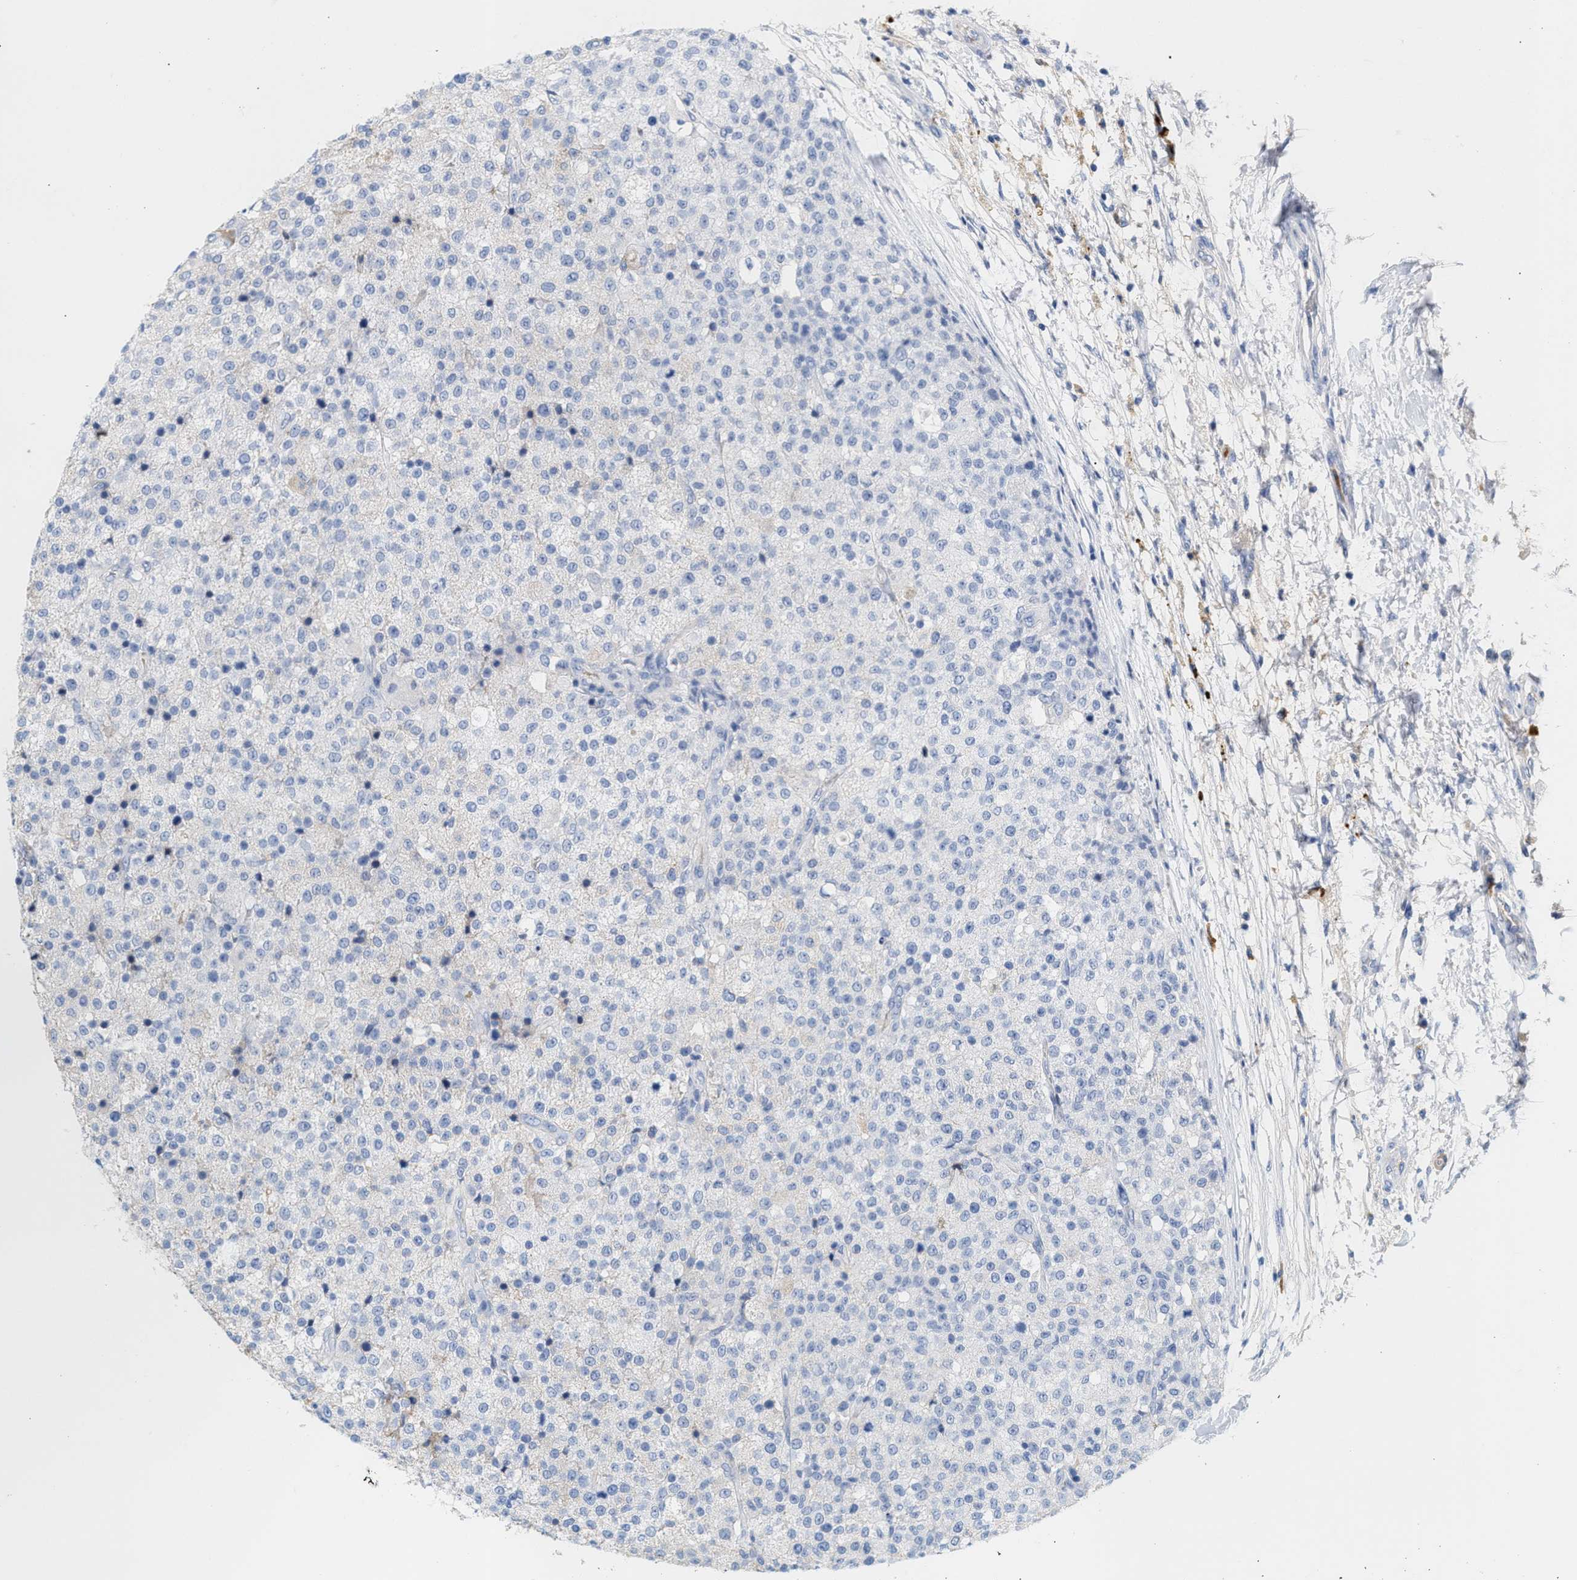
{"staining": {"intensity": "negative", "quantity": "none", "location": "none"}, "tissue": "testis cancer", "cell_type": "Tumor cells", "image_type": "cancer", "snomed": [{"axis": "morphology", "description": "Seminoma, NOS"}, {"axis": "topography", "description": "Testis"}], "caption": "IHC image of testis cancer (seminoma) stained for a protein (brown), which exhibits no staining in tumor cells. (Immunohistochemistry (ihc), brightfield microscopy, high magnification).", "gene": "APOH", "patient": {"sex": "male", "age": 59}}